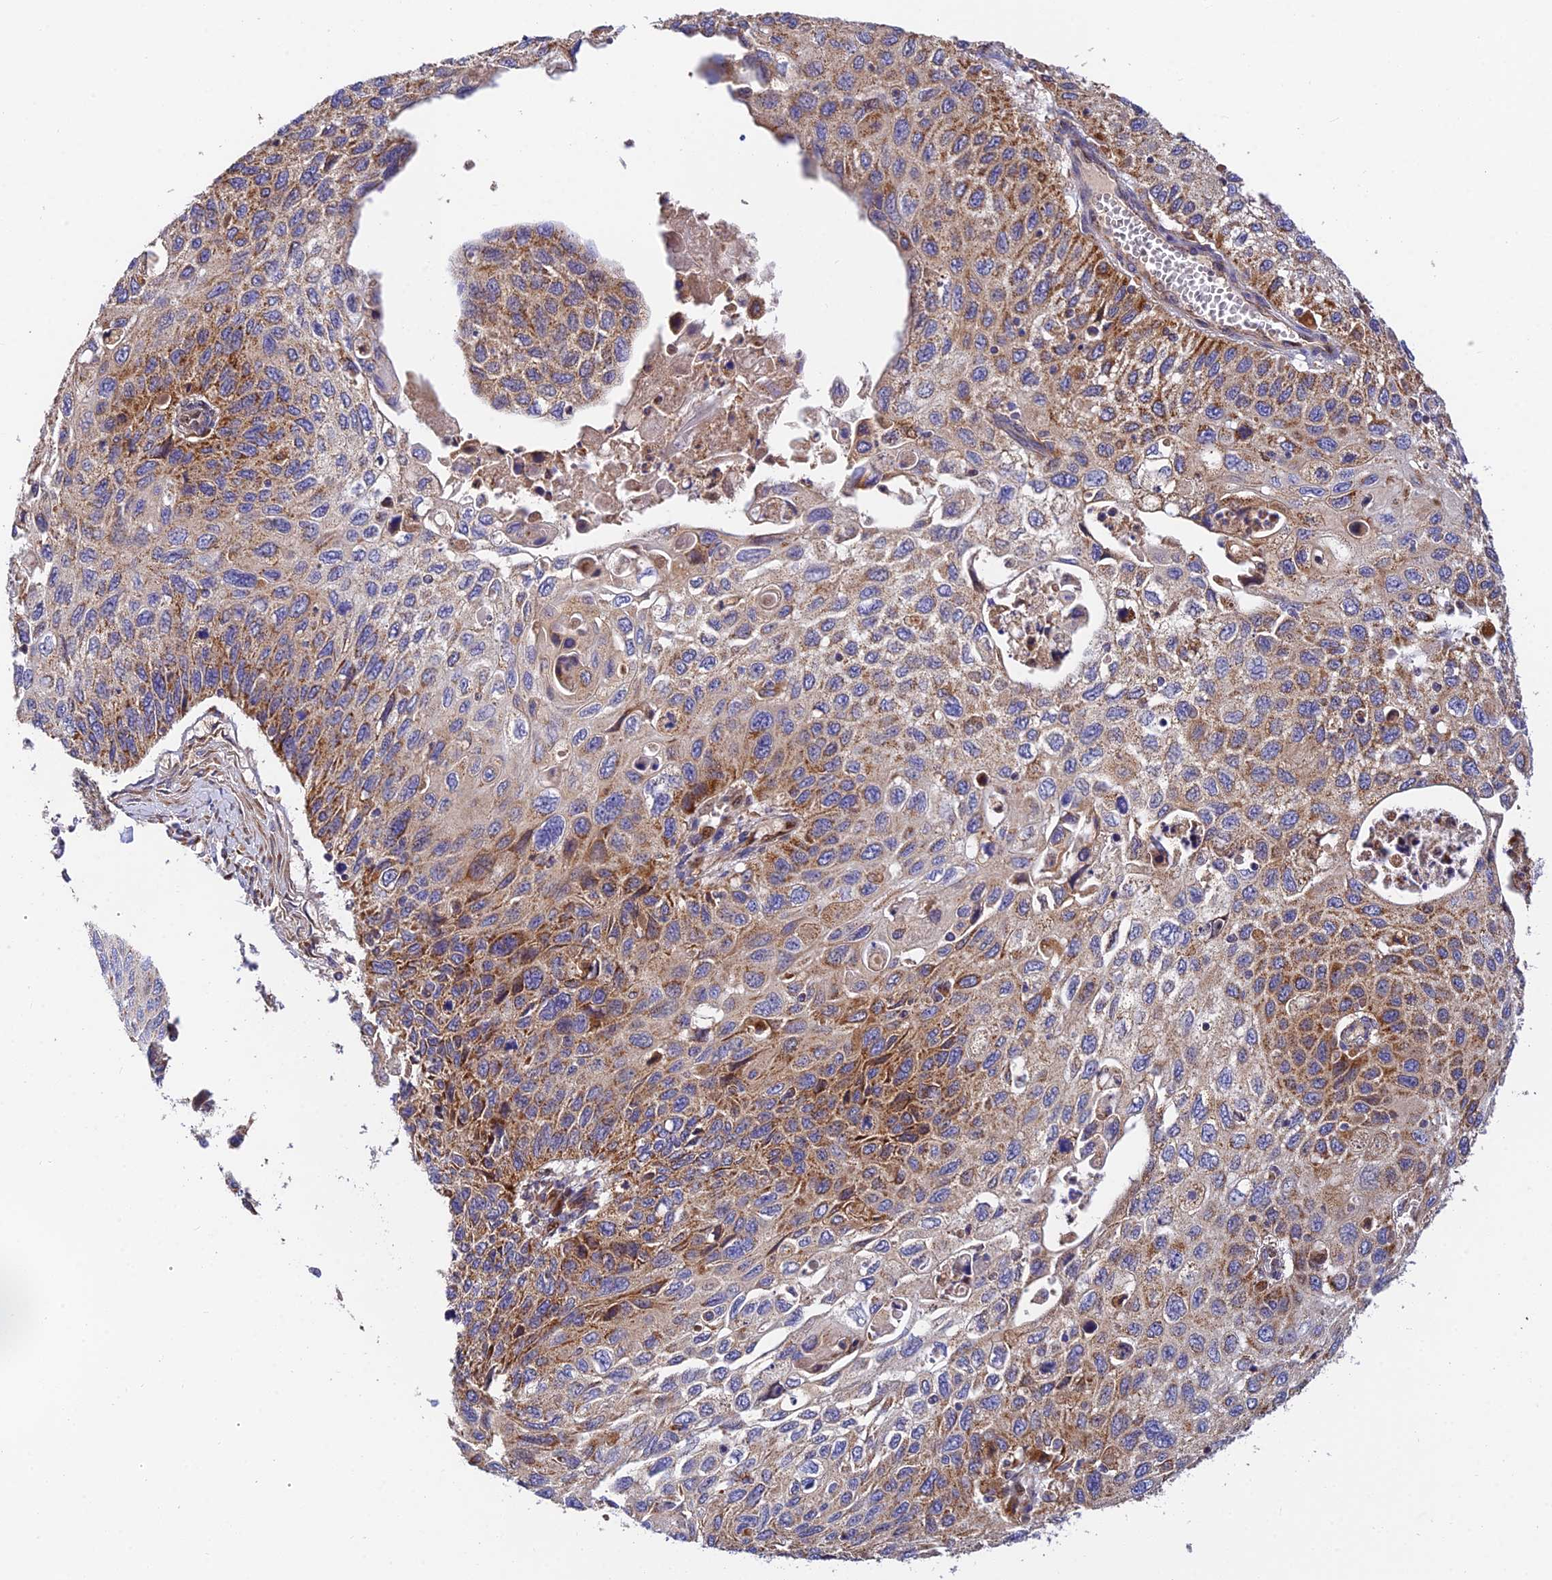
{"staining": {"intensity": "moderate", "quantity": ">75%", "location": "cytoplasmic/membranous"}, "tissue": "cervical cancer", "cell_type": "Tumor cells", "image_type": "cancer", "snomed": [{"axis": "morphology", "description": "Squamous cell carcinoma, NOS"}, {"axis": "topography", "description": "Cervix"}], "caption": "The photomicrograph shows staining of cervical cancer (squamous cell carcinoma), revealing moderate cytoplasmic/membranous protein expression (brown color) within tumor cells.", "gene": "PODNL1", "patient": {"sex": "female", "age": 70}}